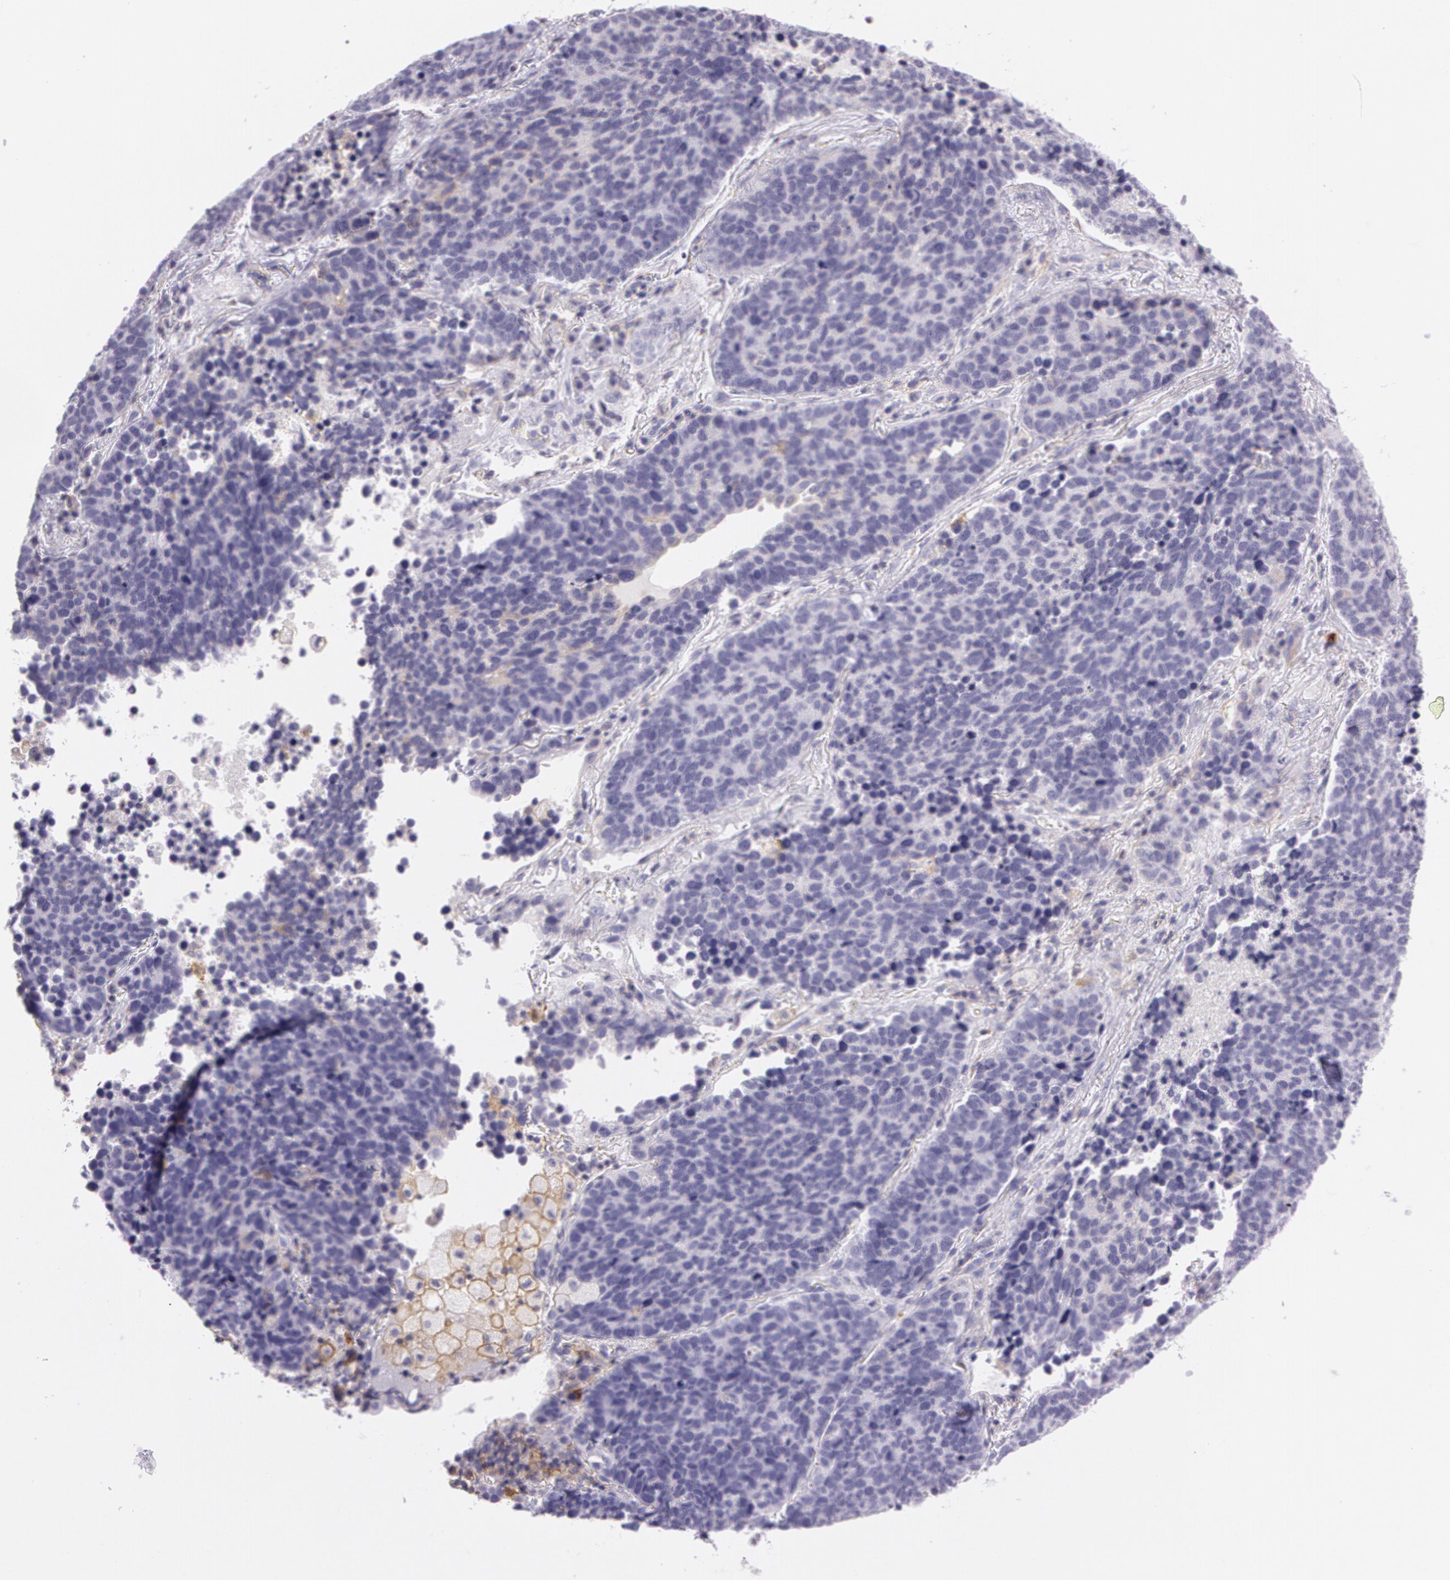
{"staining": {"intensity": "weak", "quantity": "<25%", "location": "cytoplasmic/membranous"}, "tissue": "lung cancer", "cell_type": "Tumor cells", "image_type": "cancer", "snomed": [{"axis": "morphology", "description": "Neoplasm, malignant, NOS"}, {"axis": "topography", "description": "Lung"}], "caption": "Immunohistochemistry photomicrograph of neoplastic tissue: lung neoplasm (malignant) stained with DAB (3,3'-diaminobenzidine) demonstrates no significant protein positivity in tumor cells.", "gene": "LY75", "patient": {"sex": "female", "age": 75}}